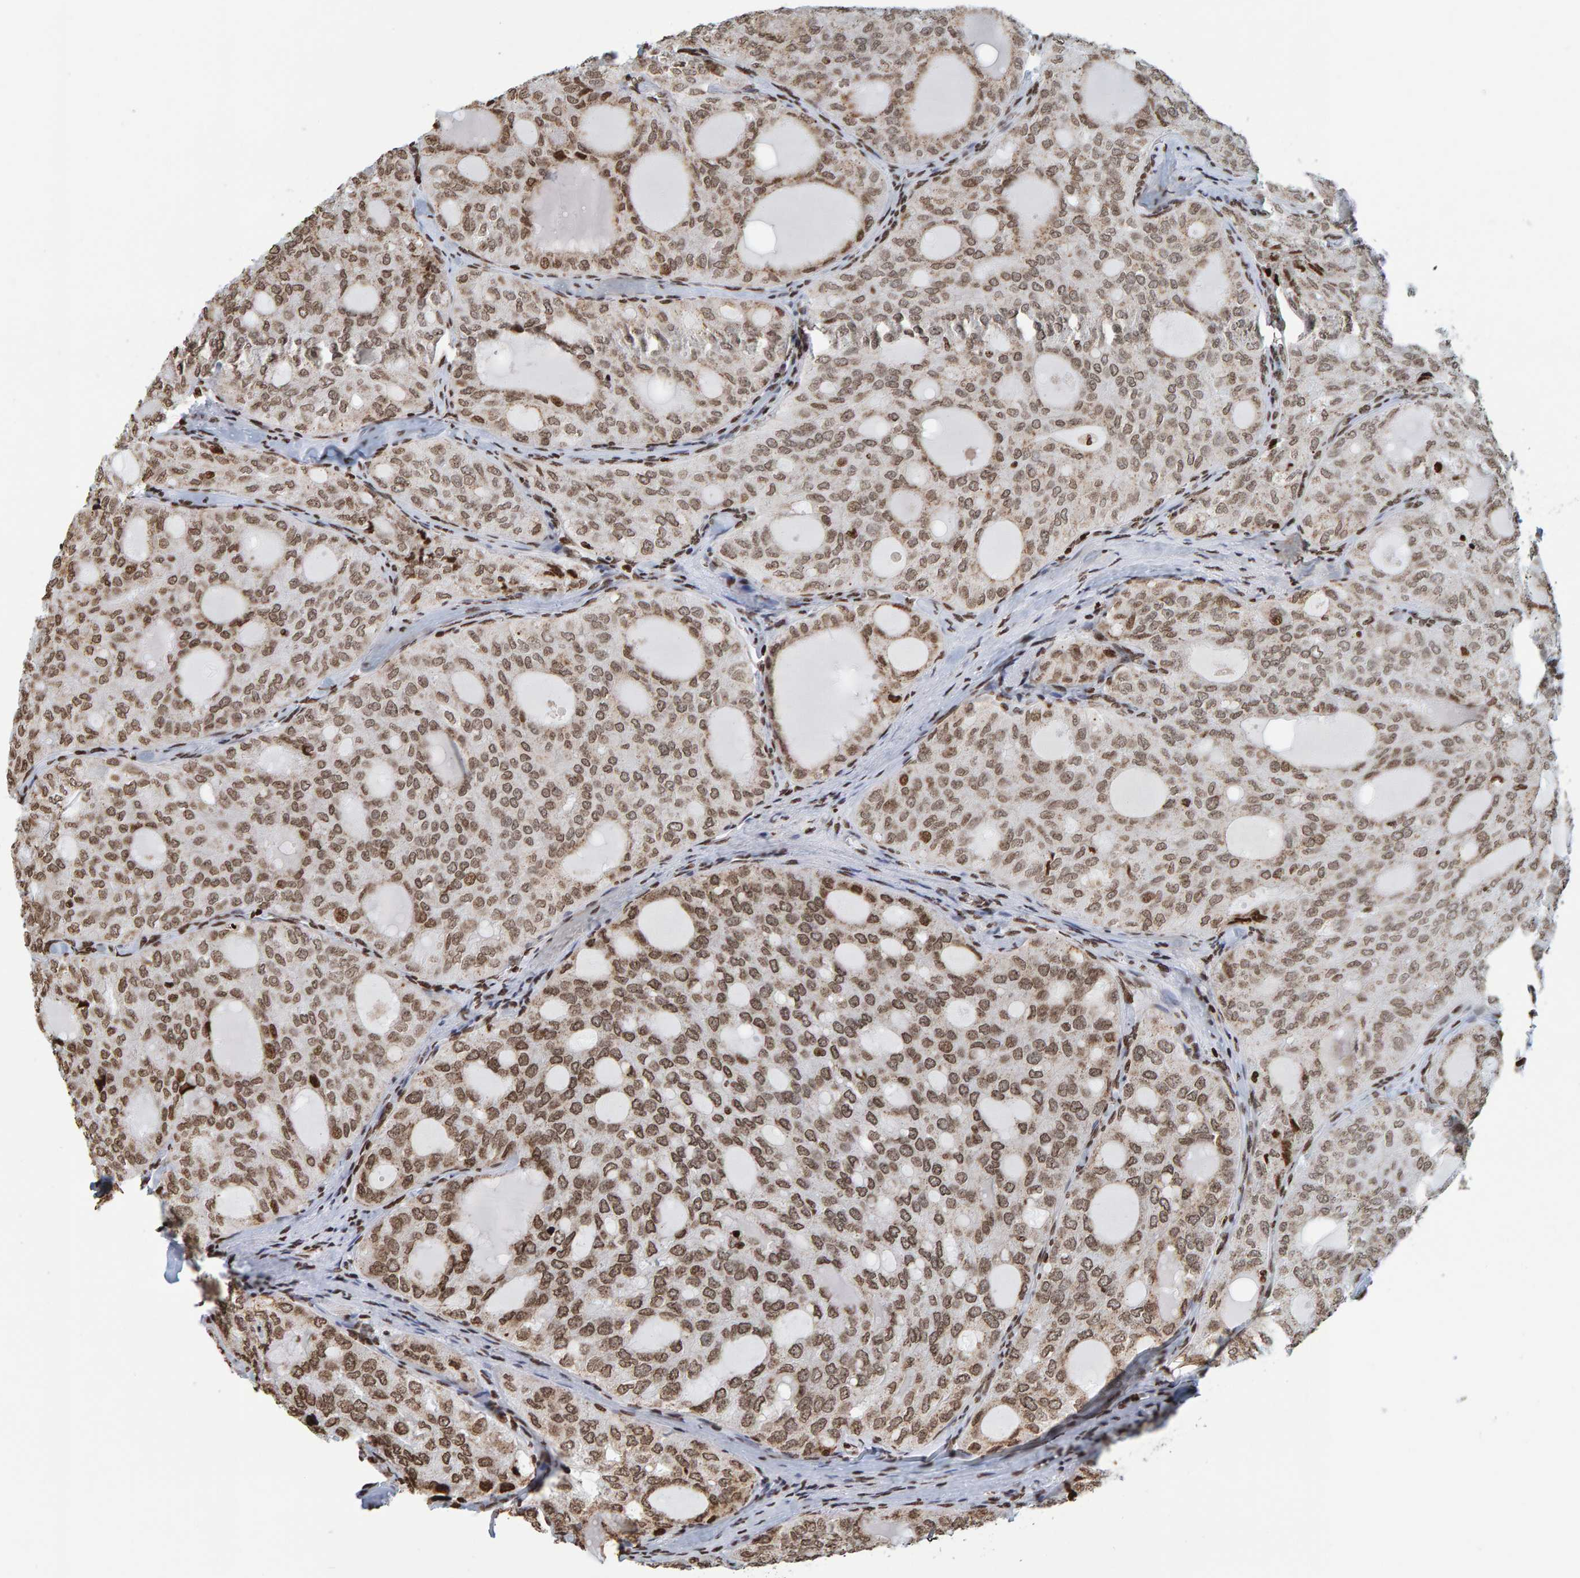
{"staining": {"intensity": "moderate", "quantity": ">75%", "location": "nuclear"}, "tissue": "thyroid cancer", "cell_type": "Tumor cells", "image_type": "cancer", "snomed": [{"axis": "morphology", "description": "Follicular adenoma carcinoma, NOS"}, {"axis": "topography", "description": "Thyroid gland"}], "caption": "Thyroid follicular adenoma carcinoma tissue shows moderate nuclear staining in about >75% of tumor cells The staining was performed using DAB, with brown indicating positive protein expression. Nuclei are stained blue with hematoxylin.", "gene": "BRF2", "patient": {"sex": "male", "age": 75}}